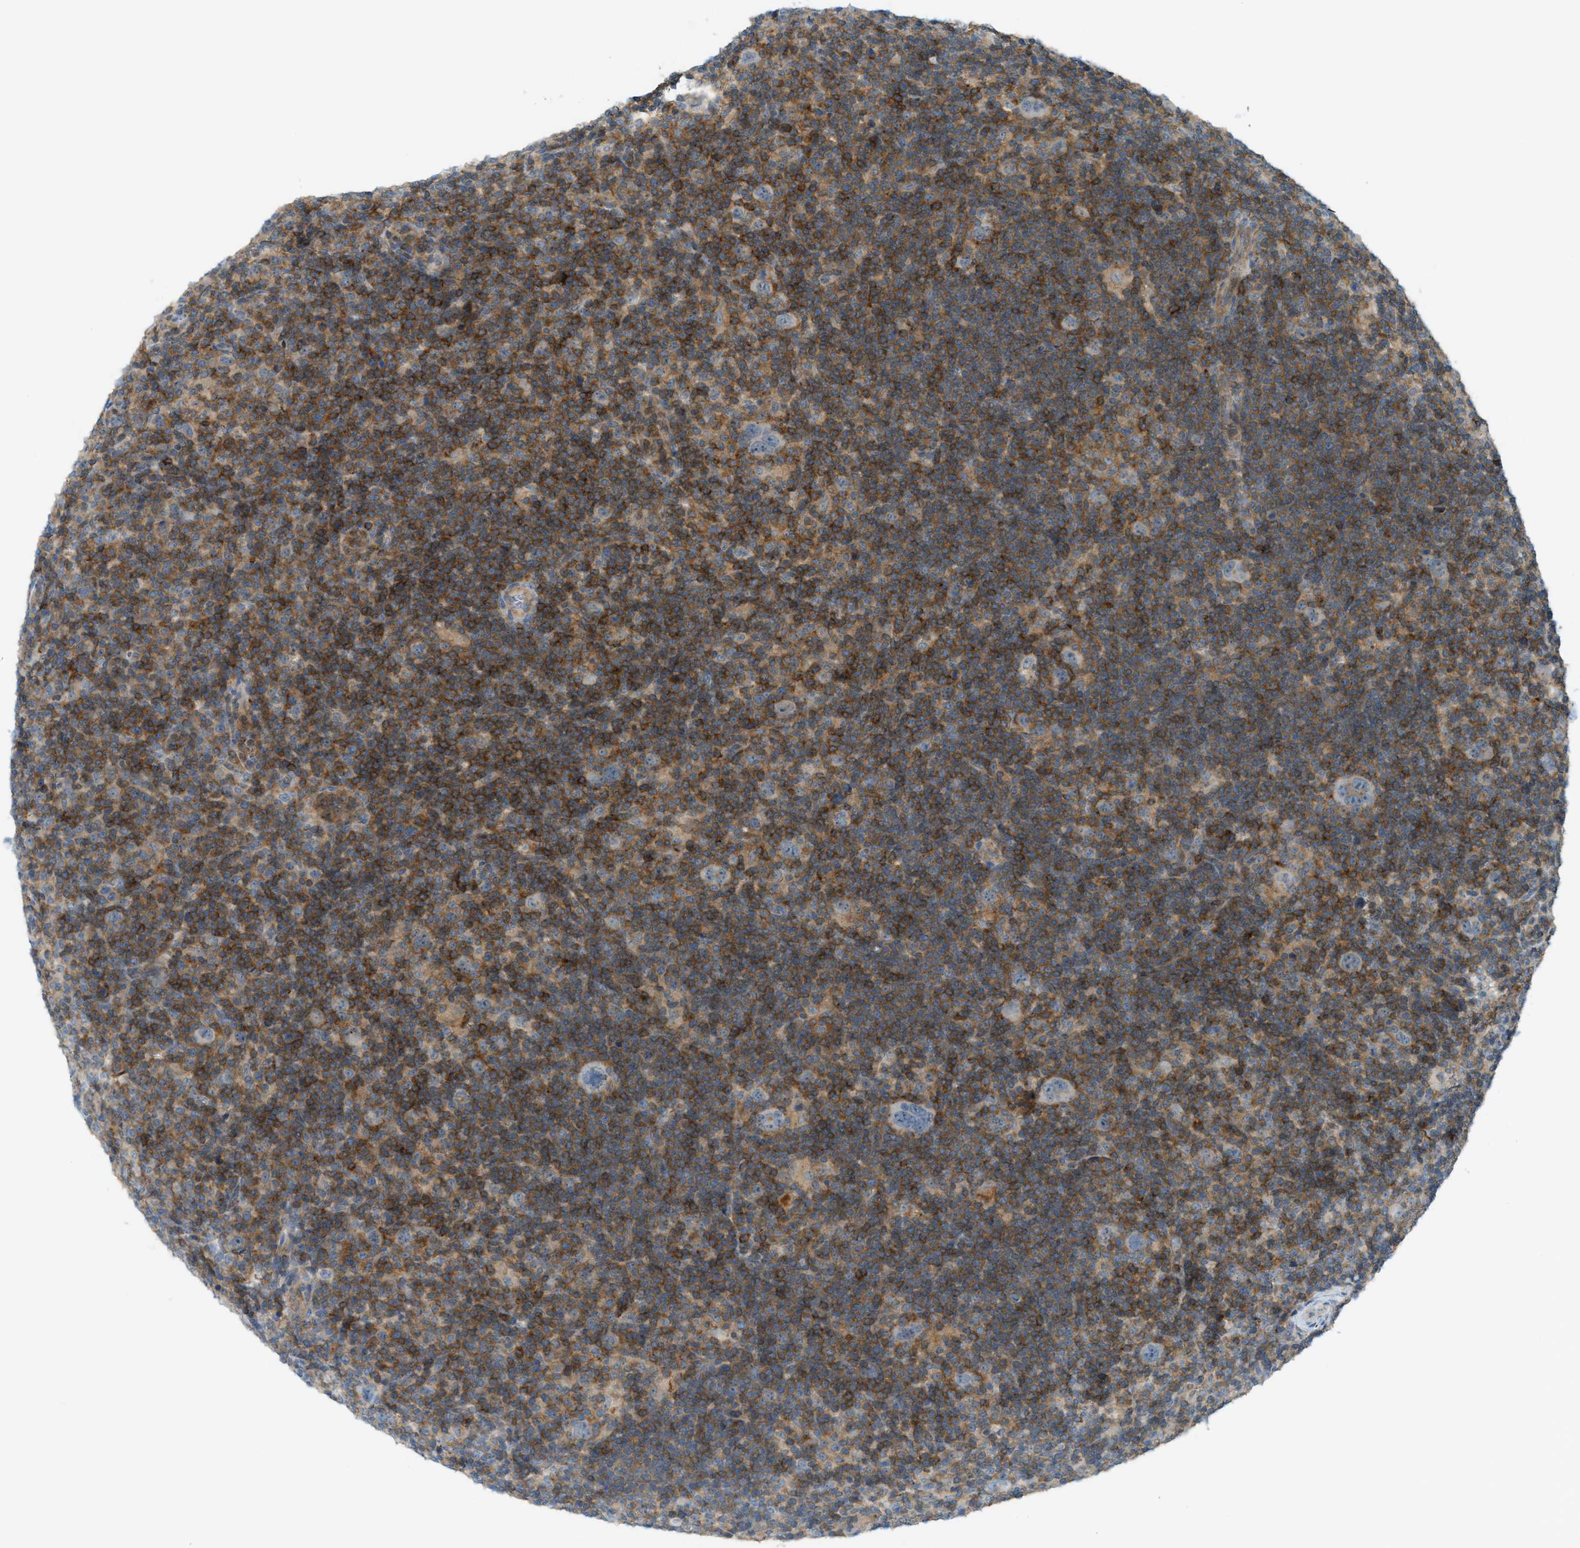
{"staining": {"intensity": "negative", "quantity": "none", "location": "none"}, "tissue": "lymphoma", "cell_type": "Tumor cells", "image_type": "cancer", "snomed": [{"axis": "morphology", "description": "Hodgkin's disease, NOS"}, {"axis": "topography", "description": "Lymph node"}], "caption": "A histopathology image of human Hodgkin's disease is negative for staining in tumor cells.", "gene": "GRK6", "patient": {"sex": "female", "age": 57}}